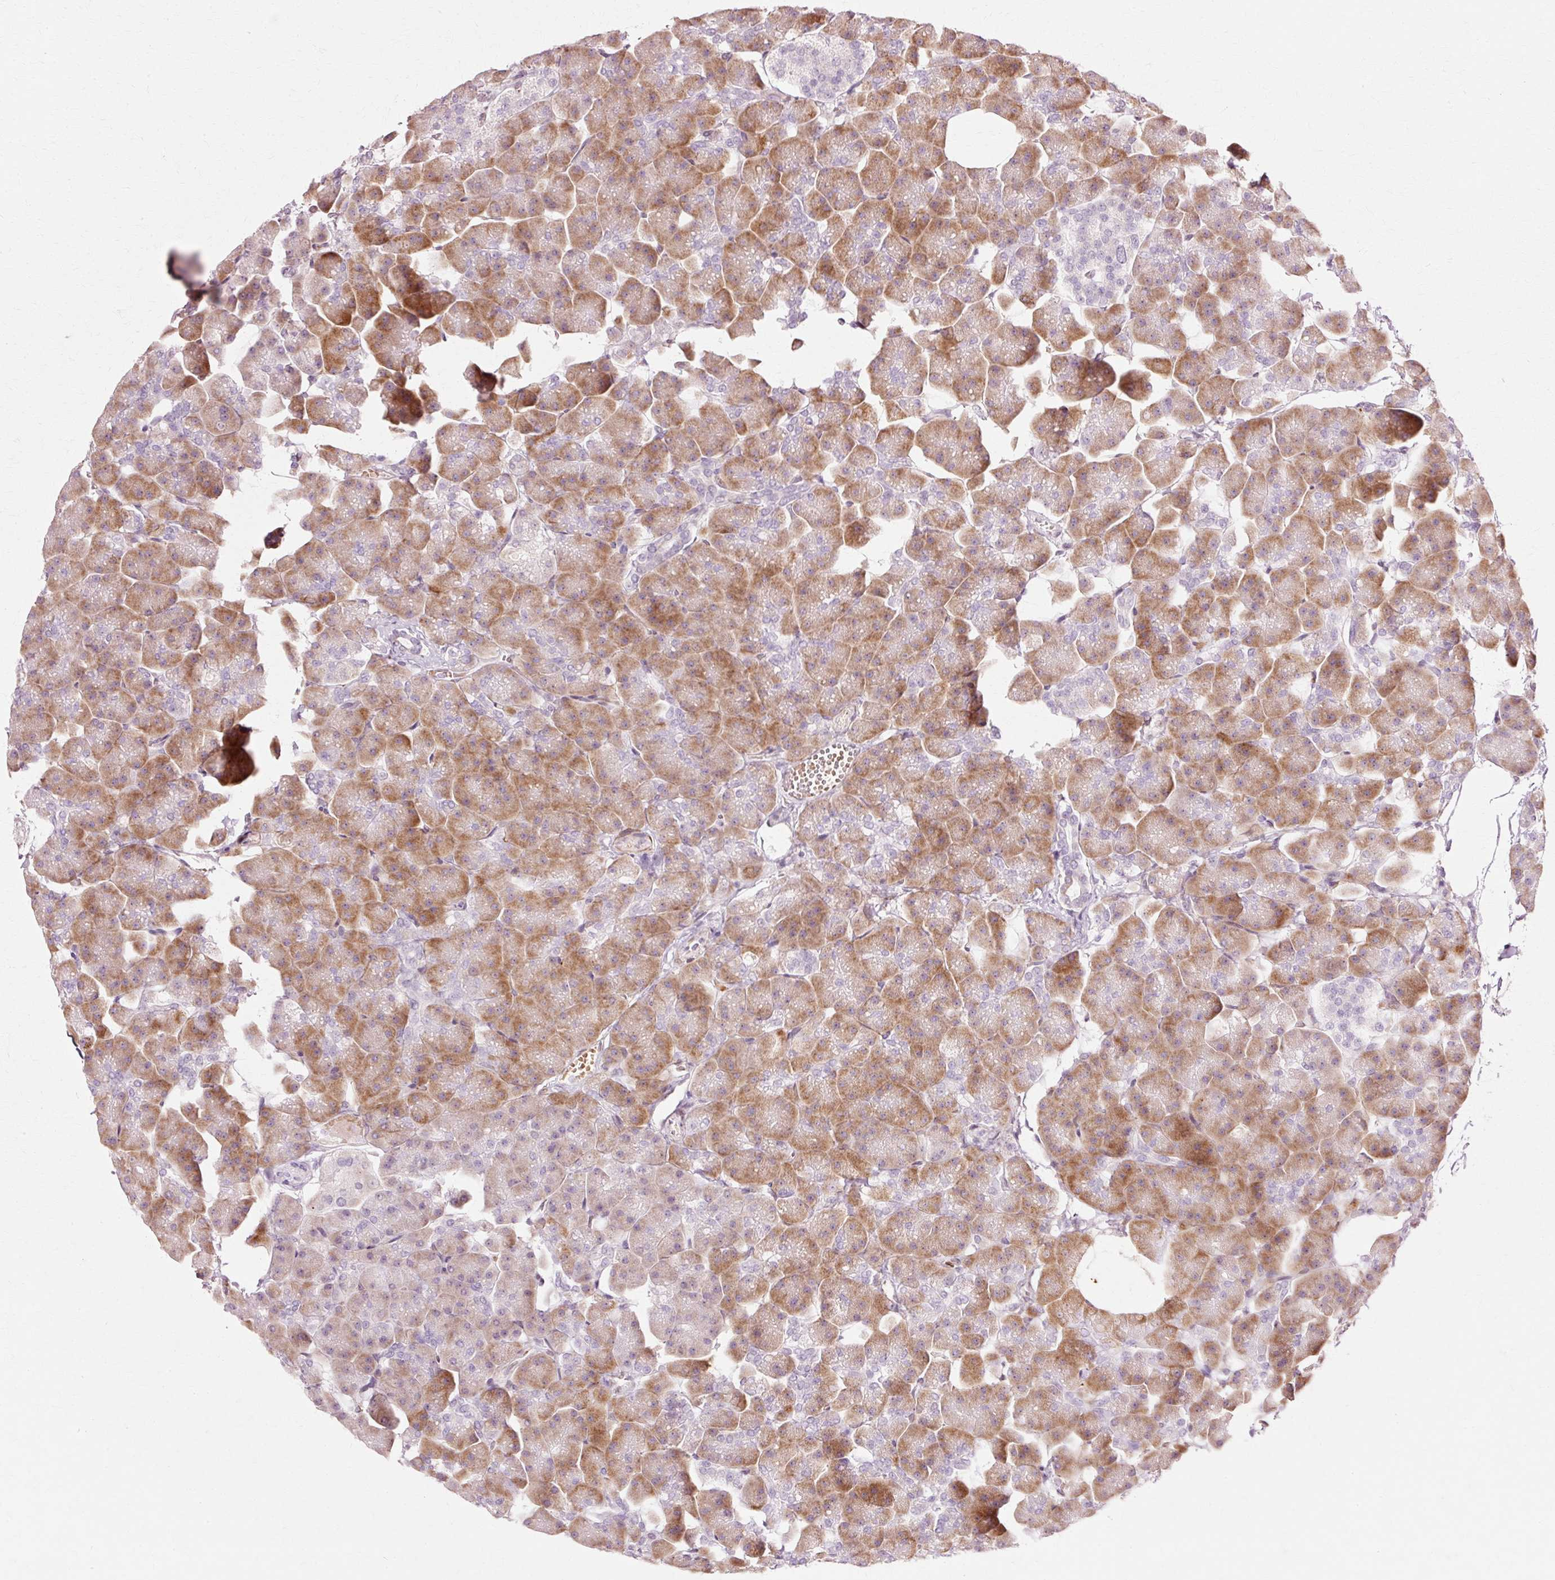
{"staining": {"intensity": "moderate", "quantity": ">75%", "location": "cytoplasmic/membranous"}, "tissue": "pancreas", "cell_type": "Exocrine glandular cells", "image_type": "normal", "snomed": [{"axis": "morphology", "description": "Normal tissue, NOS"}, {"axis": "topography", "description": "Pancreas"}], "caption": "Normal pancreas reveals moderate cytoplasmic/membranous positivity in about >75% of exocrine glandular cells, visualized by immunohistochemistry.", "gene": "RANBP2", "patient": {"sex": "male", "age": 35}}